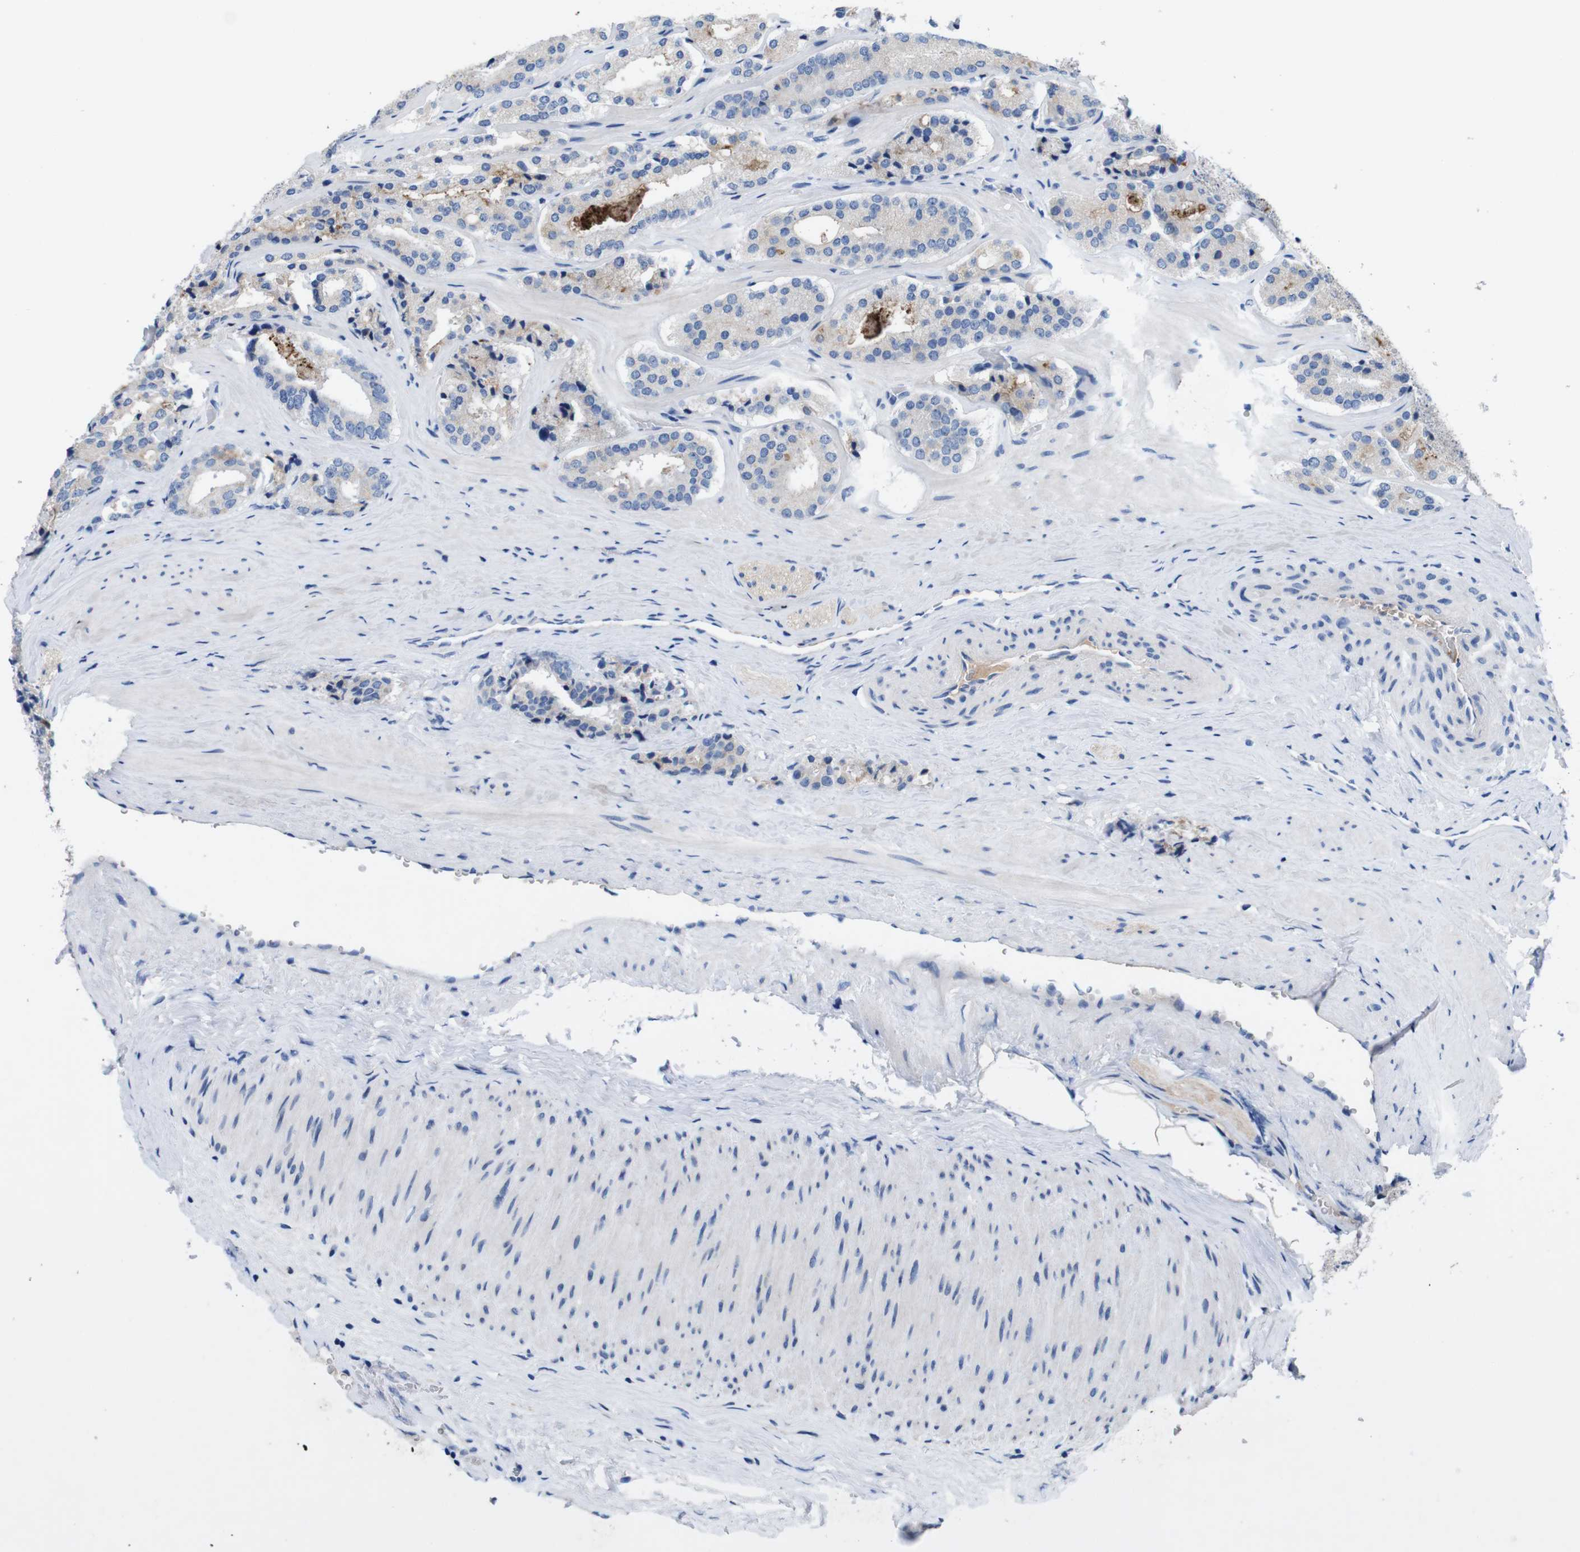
{"staining": {"intensity": "weak", "quantity": "<25%", "location": "cytoplasmic/membranous"}, "tissue": "prostate cancer", "cell_type": "Tumor cells", "image_type": "cancer", "snomed": [{"axis": "morphology", "description": "Adenocarcinoma, High grade"}, {"axis": "topography", "description": "Prostate"}], "caption": "Immunohistochemistry (IHC) photomicrograph of human prostate cancer stained for a protein (brown), which exhibits no positivity in tumor cells.", "gene": "C1RL", "patient": {"sex": "male", "age": 60}}